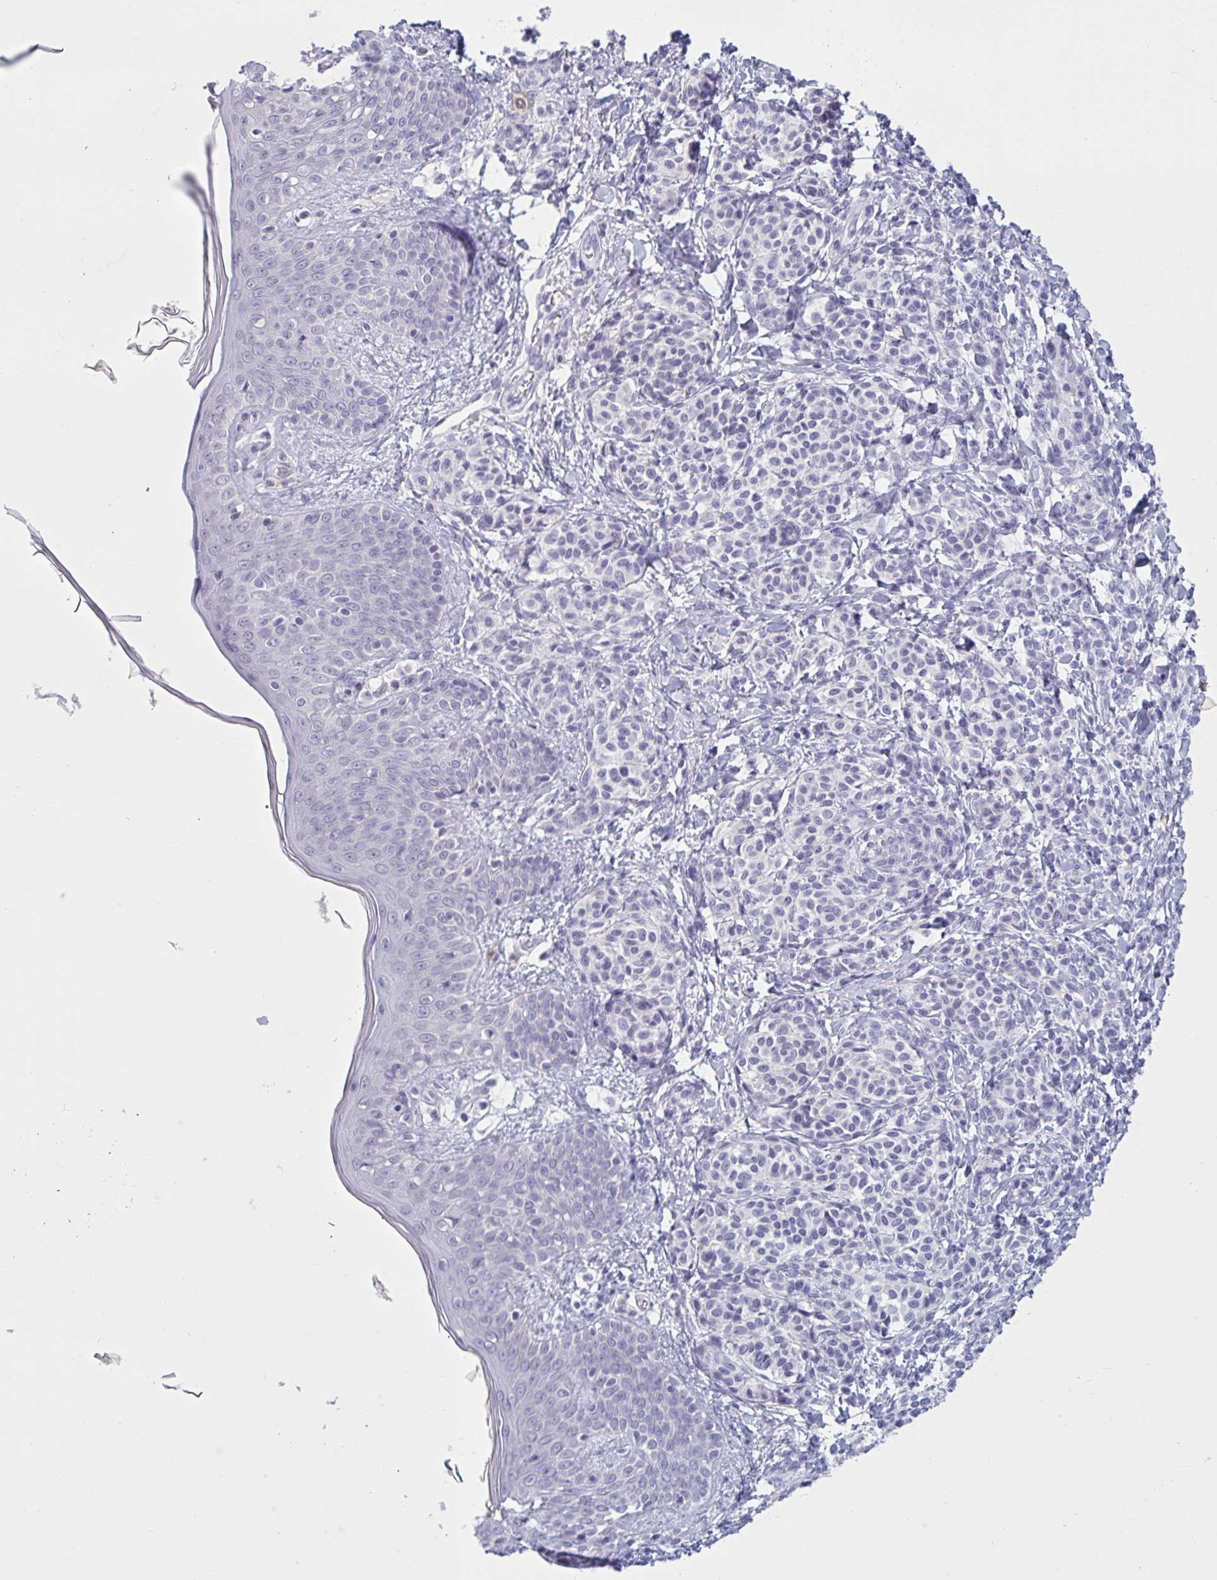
{"staining": {"intensity": "negative", "quantity": "none", "location": "none"}, "tissue": "skin", "cell_type": "Fibroblasts", "image_type": "normal", "snomed": [{"axis": "morphology", "description": "Normal tissue, NOS"}, {"axis": "topography", "description": "Skin"}], "caption": "This is an IHC histopathology image of benign human skin. There is no staining in fibroblasts.", "gene": "NDUFC2", "patient": {"sex": "male", "age": 16}}